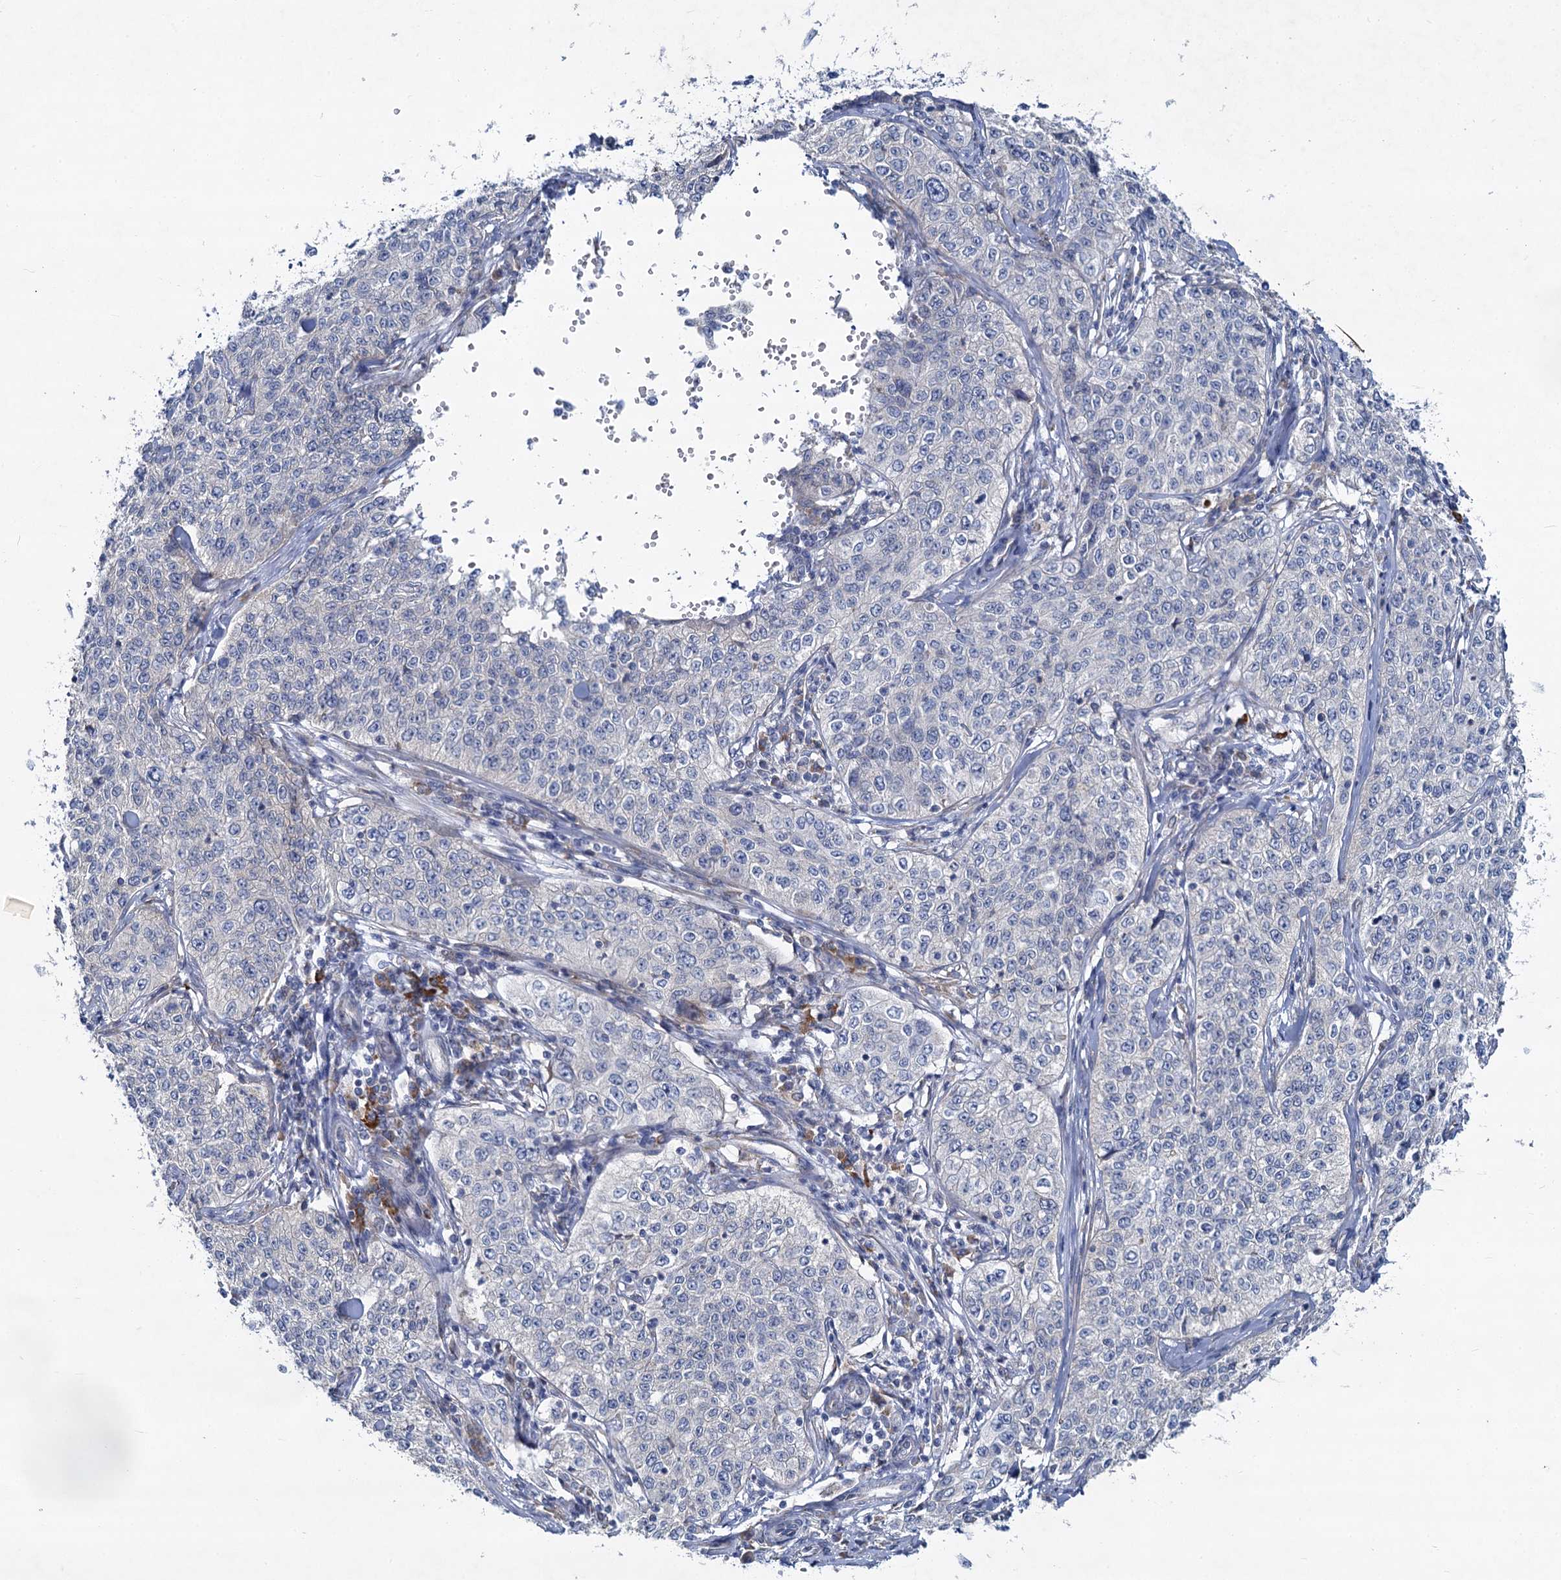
{"staining": {"intensity": "negative", "quantity": "none", "location": "none"}, "tissue": "cervical cancer", "cell_type": "Tumor cells", "image_type": "cancer", "snomed": [{"axis": "morphology", "description": "Squamous cell carcinoma, NOS"}, {"axis": "topography", "description": "Cervix"}], "caption": "Immunohistochemistry (IHC) of squamous cell carcinoma (cervical) demonstrates no positivity in tumor cells.", "gene": "PRSS35", "patient": {"sex": "female", "age": 35}}